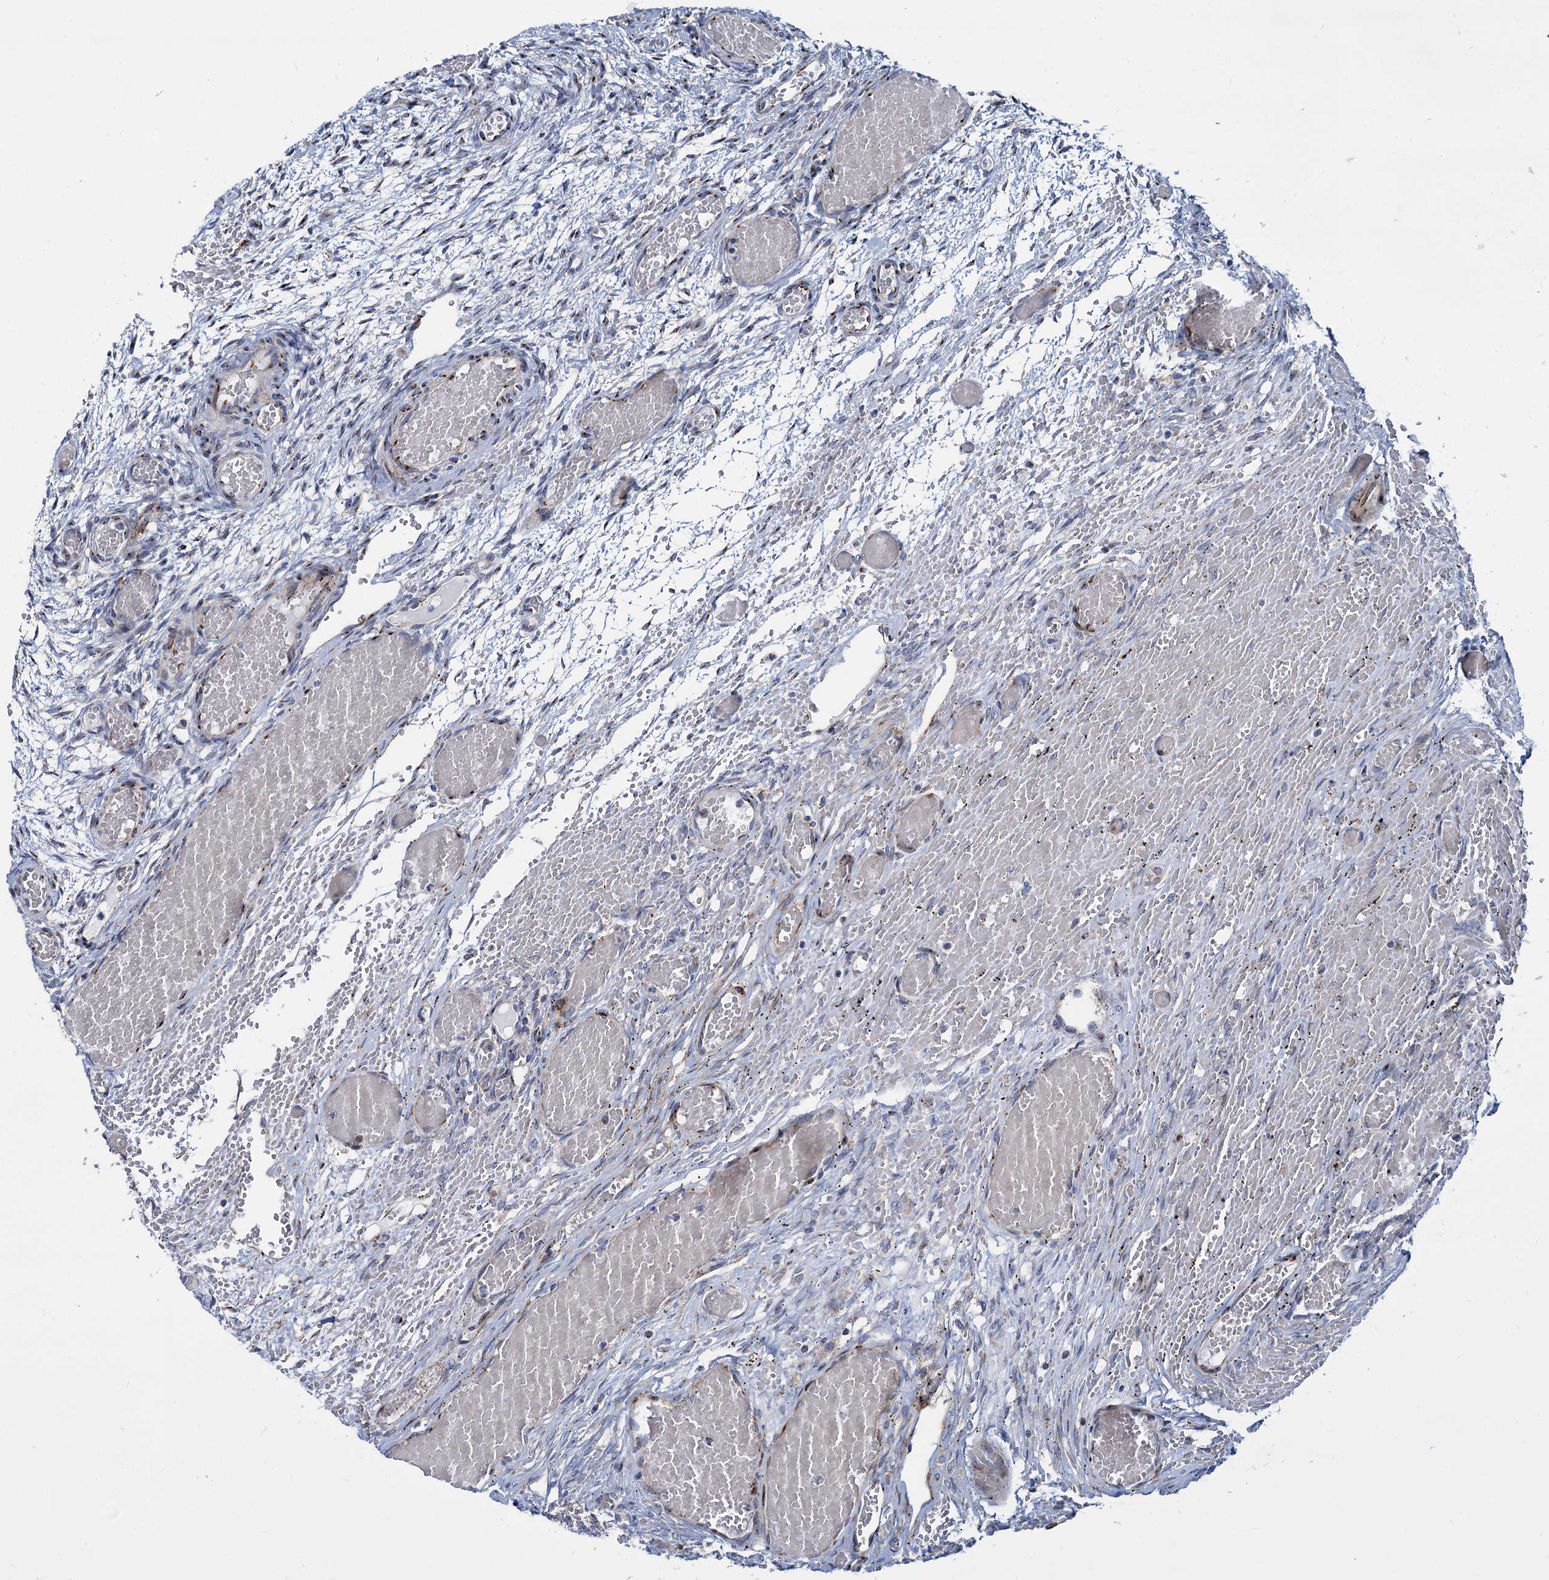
{"staining": {"intensity": "moderate", "quantity": ">75%", "location": "cytoplasmic/membranous"}, "tissue": "ovary", "cell_type": "Follicle cells", "image_type": "normal", "snomed": [{"axis": "morphology", "description": "Adenocarcinoma, NOS"}, {"axis": "topography", "description": "Endometrium"}], "caption": "Protein staining demonstrates moderate cytoplasmic/membranous staining in about >75% of follicle cells in benign ovary.", "gene": "SUPT20H", "patient": {"sex": "female", "age": 32}}